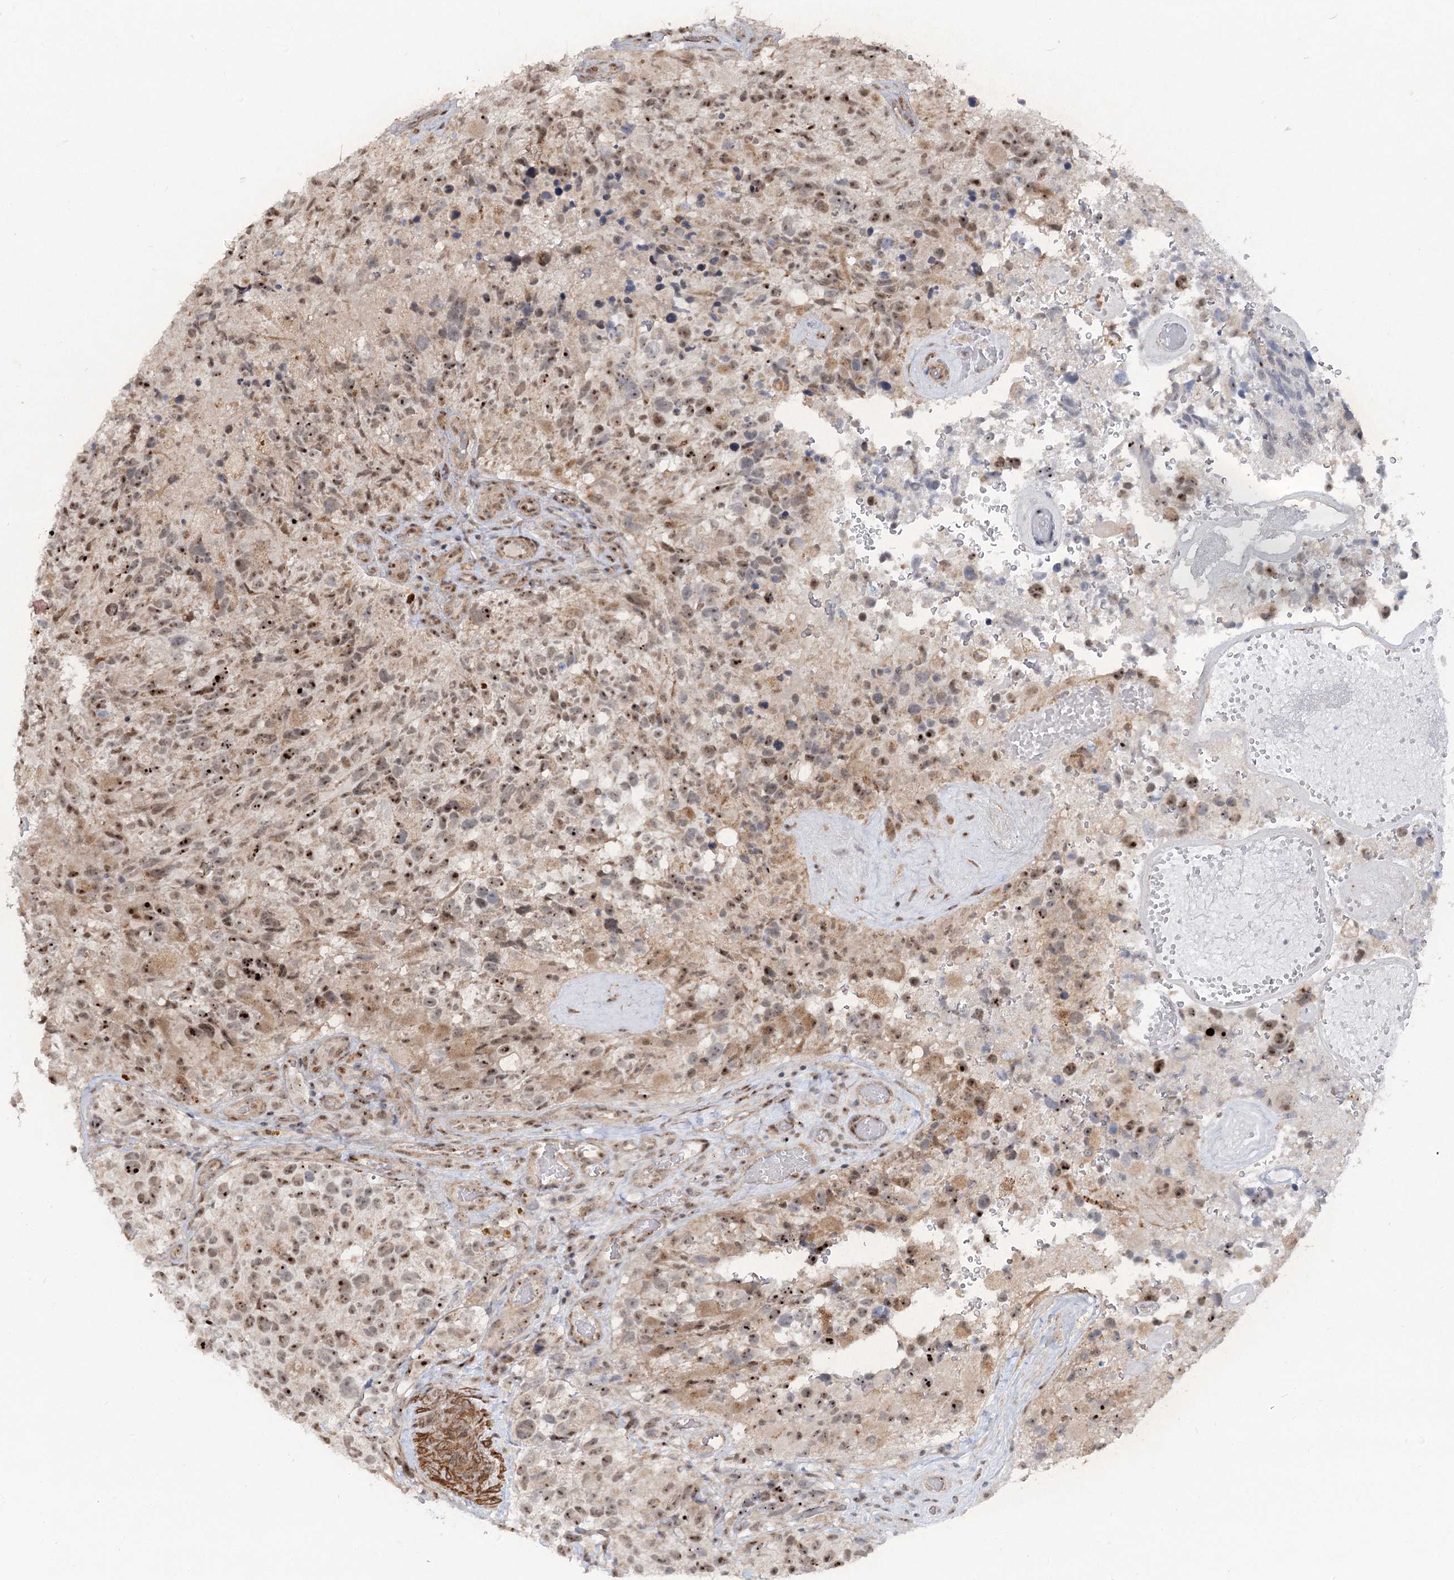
{"staining": {"intensity": "moderate", "quantity": ">75%", "location": "nuclear"}, "tissue": "glioma", "cell_type": "Tumor cells", "image_type": "cancer", "snomed": [{"axis": "morphology", "description": "Glioma, malignant, High grade"}, {"axis": "topography", "description": "Brain"}], "caption": "Protein expression analysis of human glioma reveals moderate nuclear staining in approximately >75% of tumor cells. (Brightfield microscopy of DAB IHC at high magnification).", "gene": "GNL3L", "patient": {"sex": "male", "age": 69}}